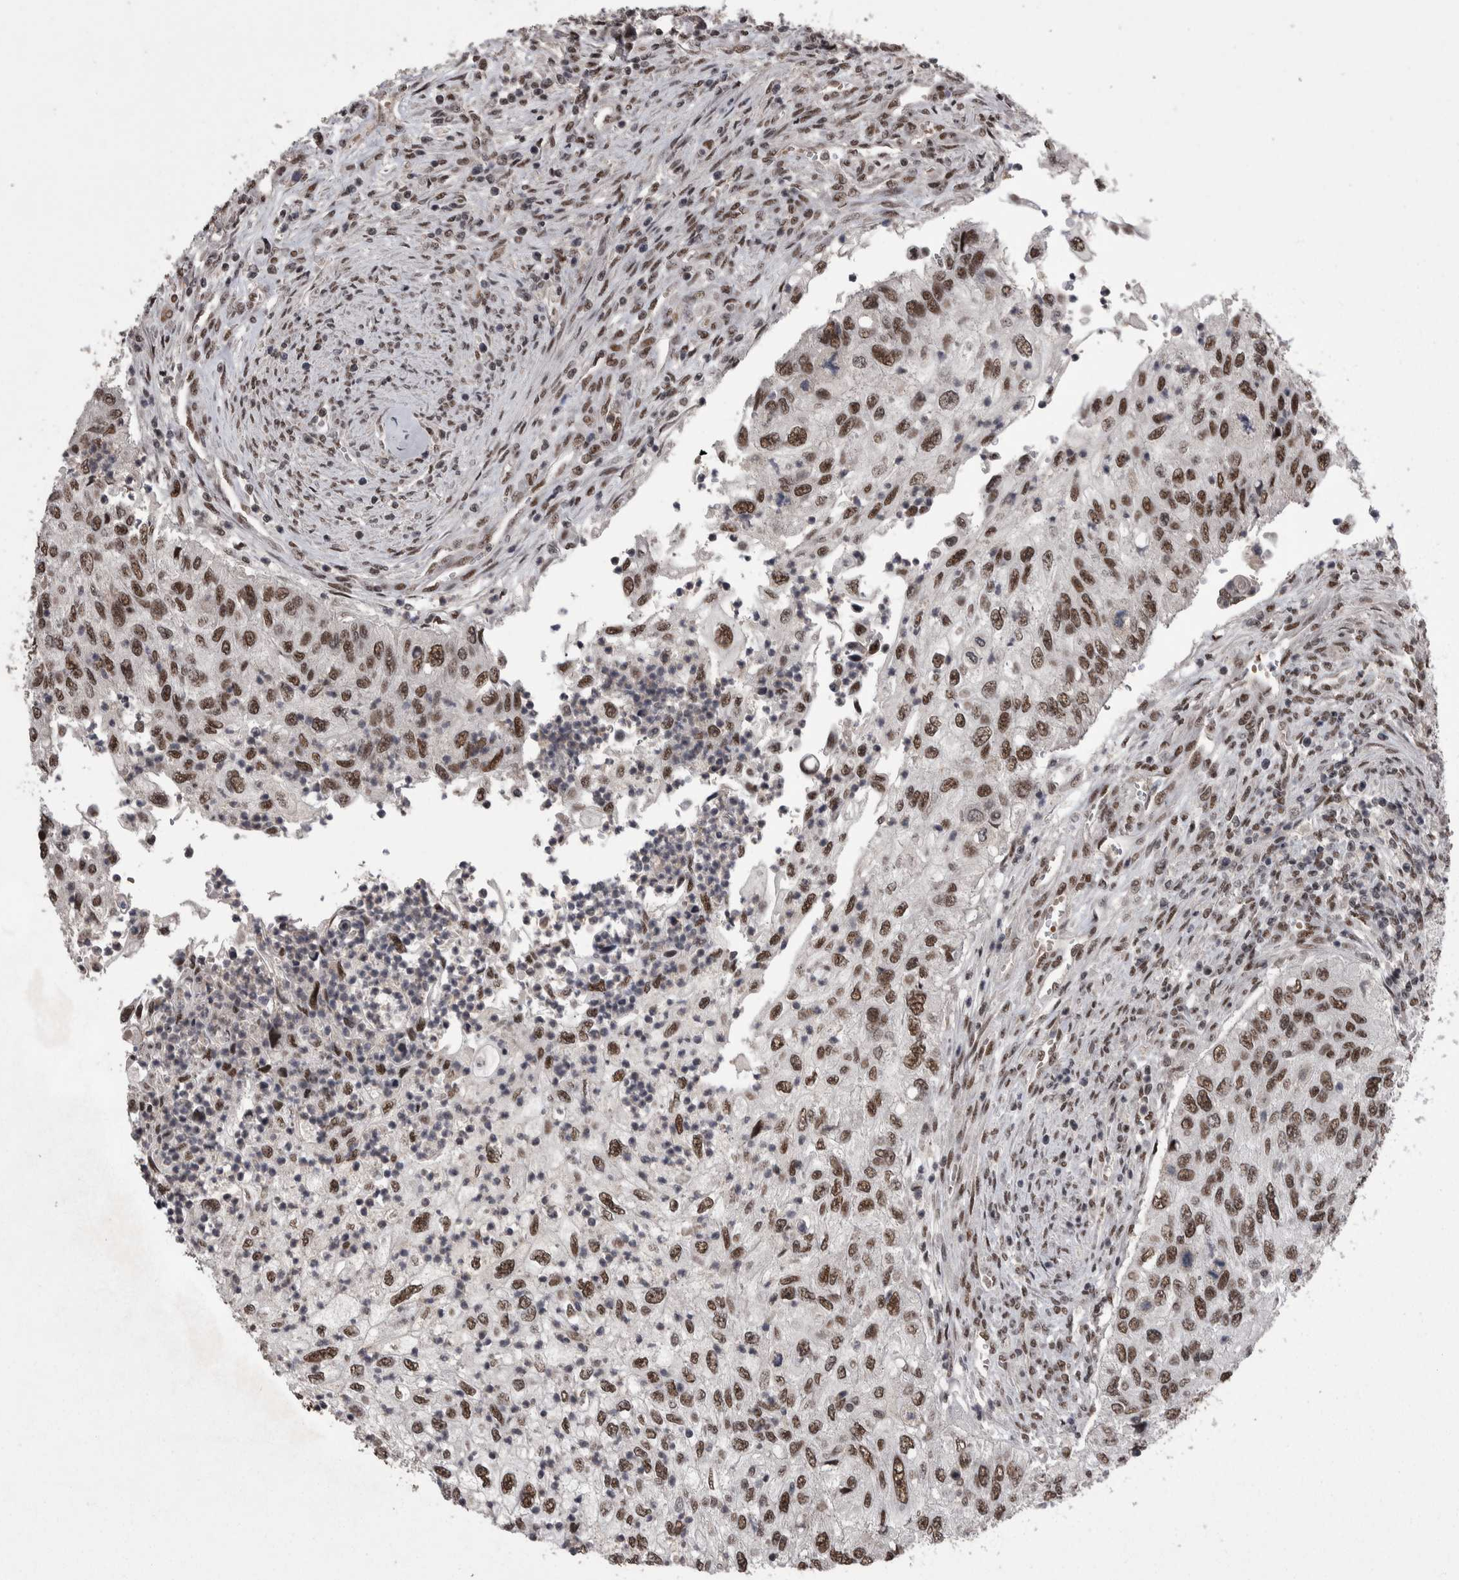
{"staining": {"intensity": "moderate", "quantity": ">75%", "location": "nuclear"}, "tissue": "urothelial cancer", "cell_type": "Tumor cells", "image_type": "cancer", "snomed": [{"axis": "morphology", "description": "Urothelial carcinoma, High grade"}, {"axis": "topography", "description": "Urinary bladder"}], "caption": "Immunohistochemical staining of human high-grade urothelial carcinoma exhibits medium levels of moderate nuclear positivity in approximately >75% of tumor cells.", "gene": "DMTF1", "patient": {"sex": "female", "age": 60}}